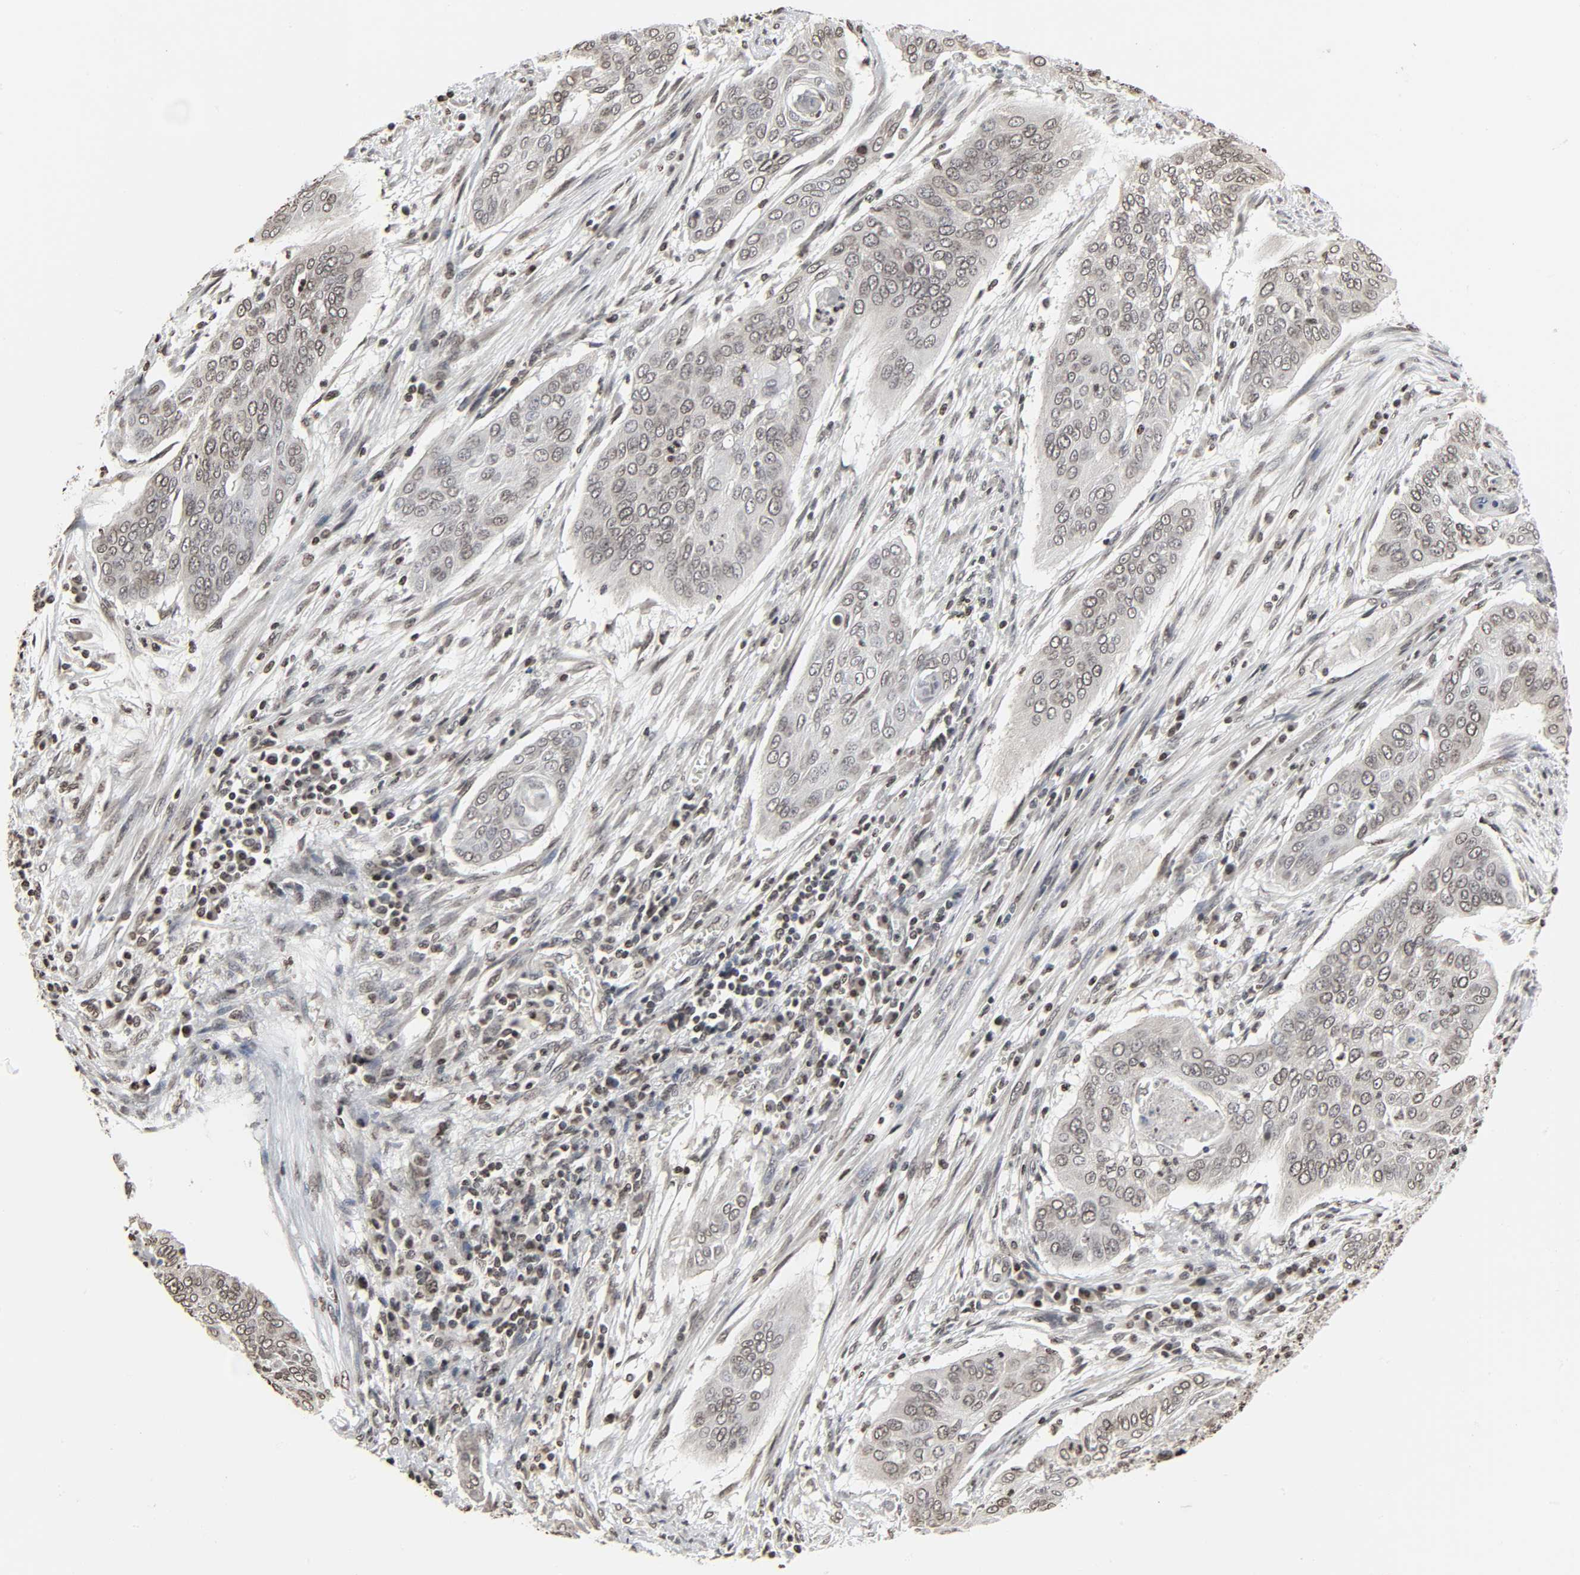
{"staining": {"intensity": "moderate", "quantity": ">75%", "location": "nuclear"}, "tissue": "cervical cancer", "cell_type": "Tumor cells", "image_type": "cancer", "snomed": [{"axis": "morphology", "description": "Squamous cell carcinoma, NOS"}, {"axis": "topography", "description": "Cervix"}], "caption": "A histopathology image of human cervical squamous cell carcinoma stained for a protein shows moderate nuclear brown staining in tumor cells.", "gene": "ELAVL1", "patient": {"sex": "female", "age": 39}}